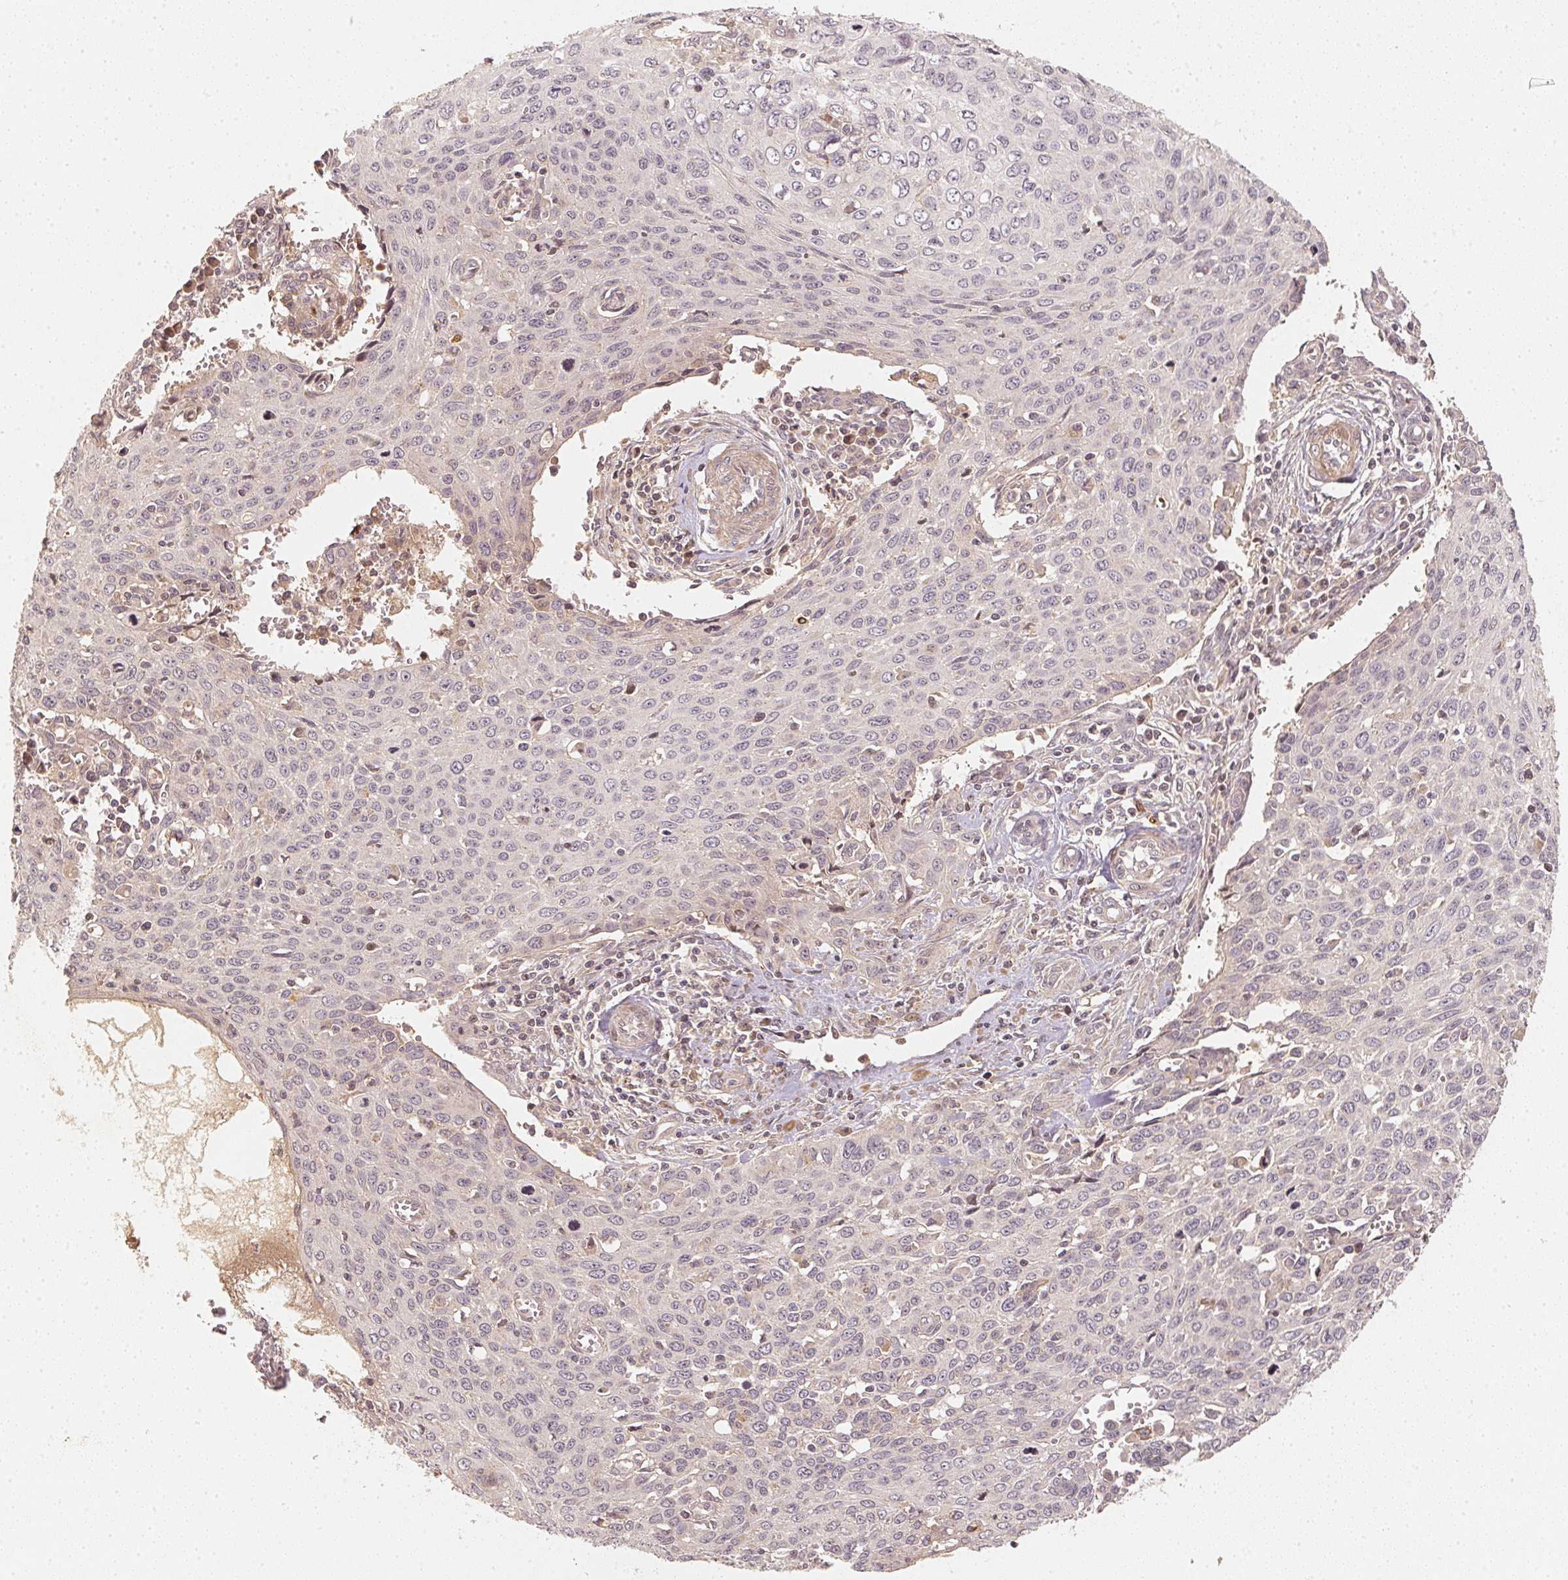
{"staining": {"intensity": "negative", "quantity": "none", "location": "none"}, "tissue": "cervical cancer", "cell_type": "Tumor cells", "image_type": "cancer", "snomed": [{"axis": "morphology", "description": "Squamous cell carcinoma, NOS"}, {"axis": "topography", "description": "Cervix"}], "caption": "Immunohistochemistry (IHC) of human cervical cancer (squamous cell carcinoma) exhibits no positivity in tumor cells.", "gene": "SERPINE1", "patient": {"sex": "female", "age": 38}}